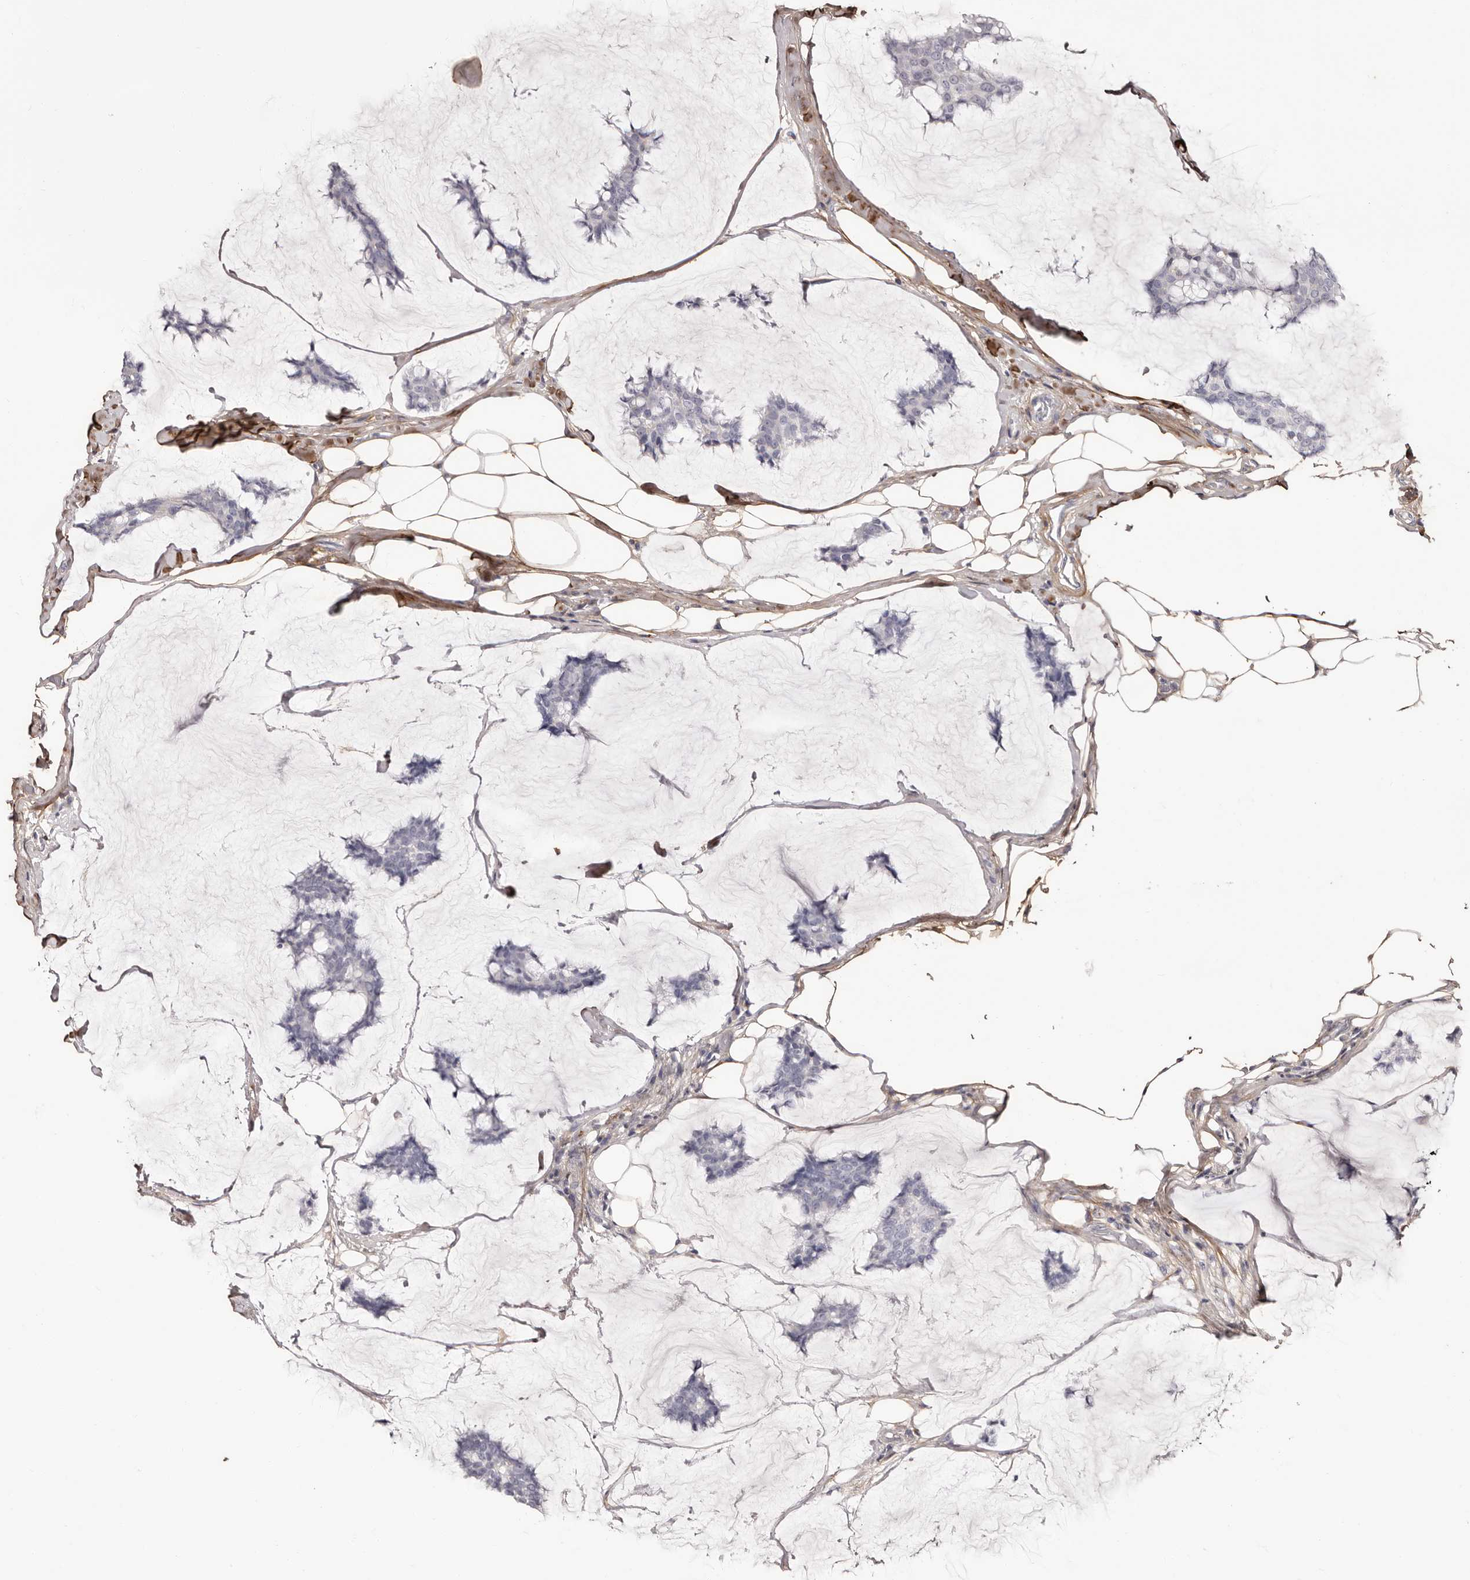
{"staining": {"intensity": "negative", "quantity": "none", "location": "none"}, "tissue": "breast cancer", "cell_type": "Tumor cells", "image_type": "cancer", "snomed": [{"axis": "morphology", "description": "Duct carcinoma"}, {"axis": "topography", "description": "Breast"}], "caption": "High magnification brightfield microscopy of breast cancer stained with DAB (brown) and counterstained with hematoxylin (blue): tumor cells show no significant staining.", "gene": "COL6A1", "patient": {"sex": "female", "age": 93}}